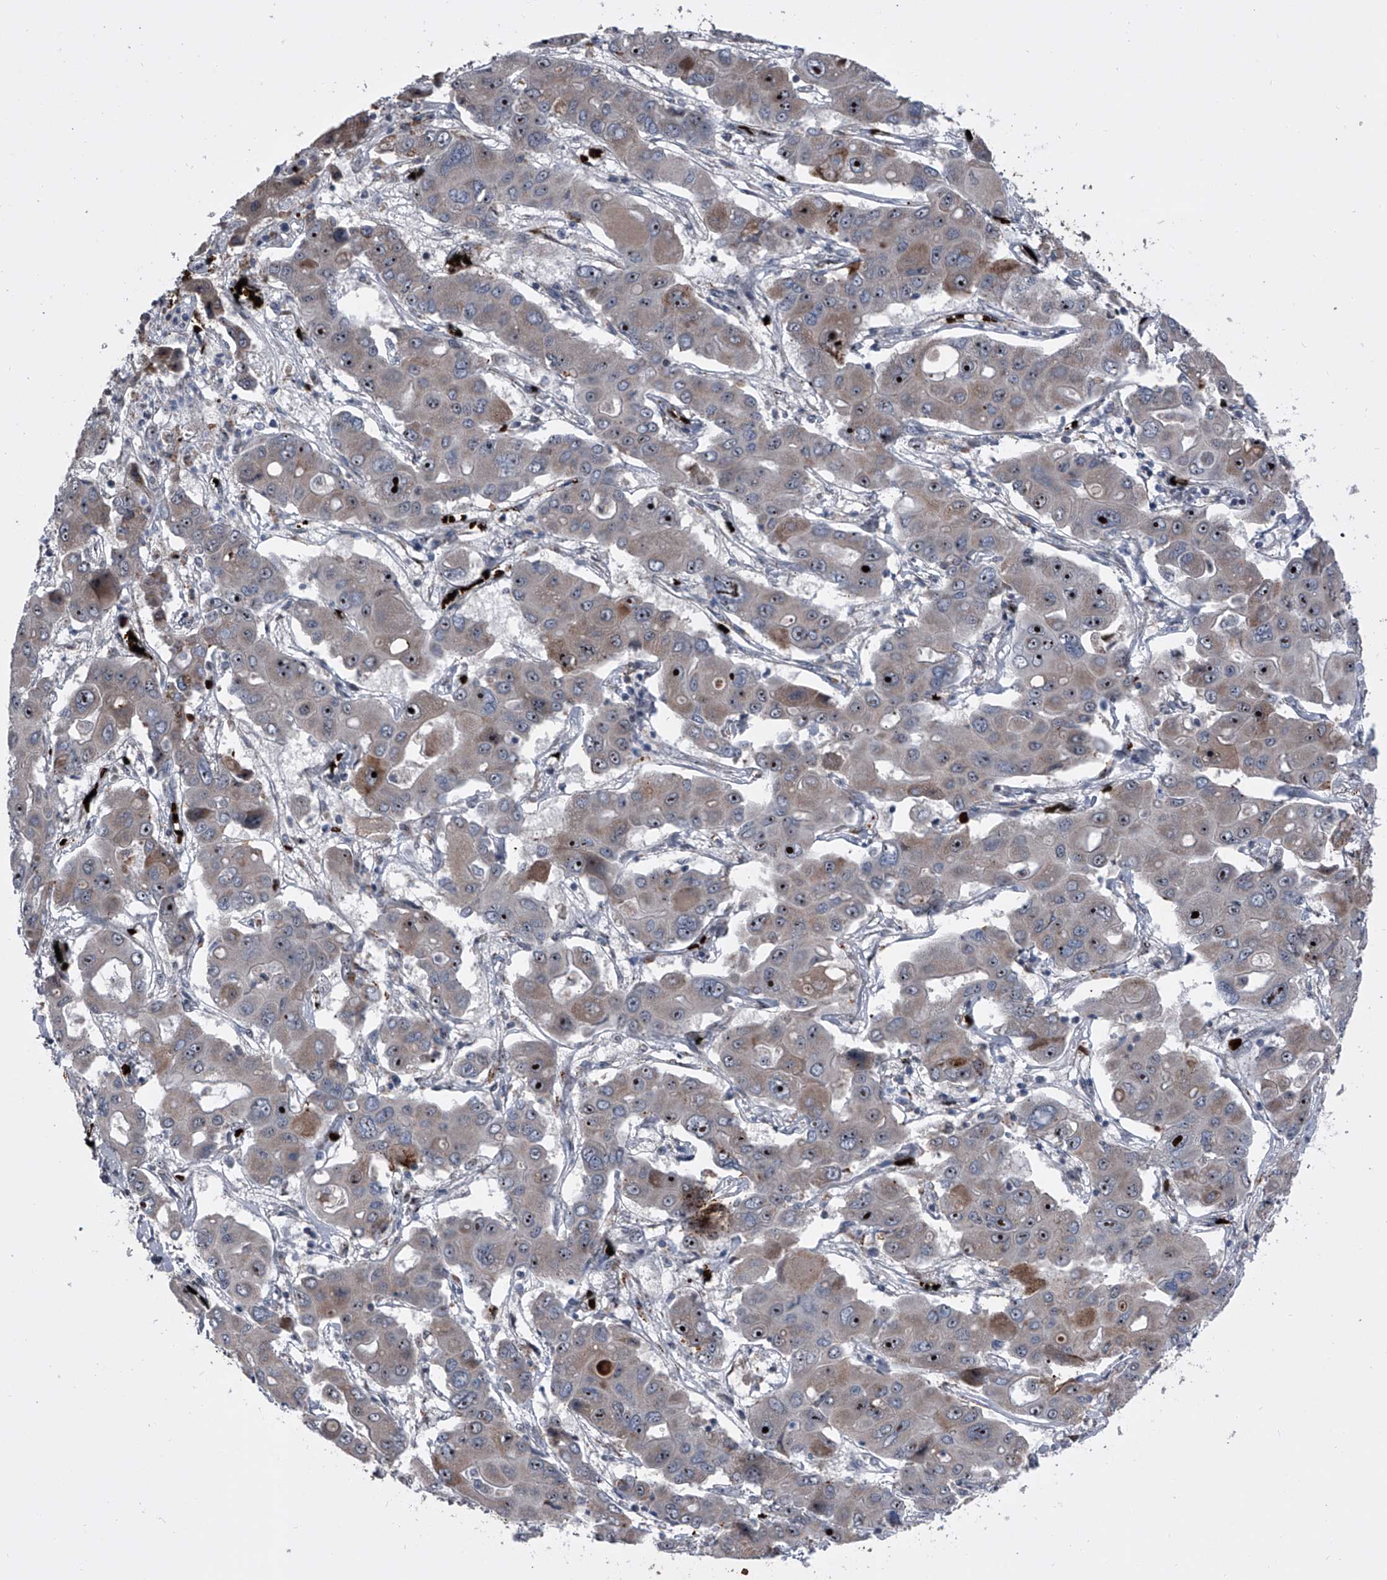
{"staining": {"intensity": "moderate", "quantity": "25%-75%", "location": "nuclear"}, "tissue": "liver cancer", "cell_type": "Tumor cells", "image_type": "cancer", "snomed": [{"axis": "morphology", "description": "Cholangiocarcinoma"}, {"axis": "topography", "description": "Liver"}], "caption": "IHC (DAB) staining of liver cancer (cholangiocarcinoma) exhibits moderate nuclear protein positivity in about 25%-75% of tumor cells.", "gene": "CEP85L", "patient": {"sex": "male", "age": 67}}